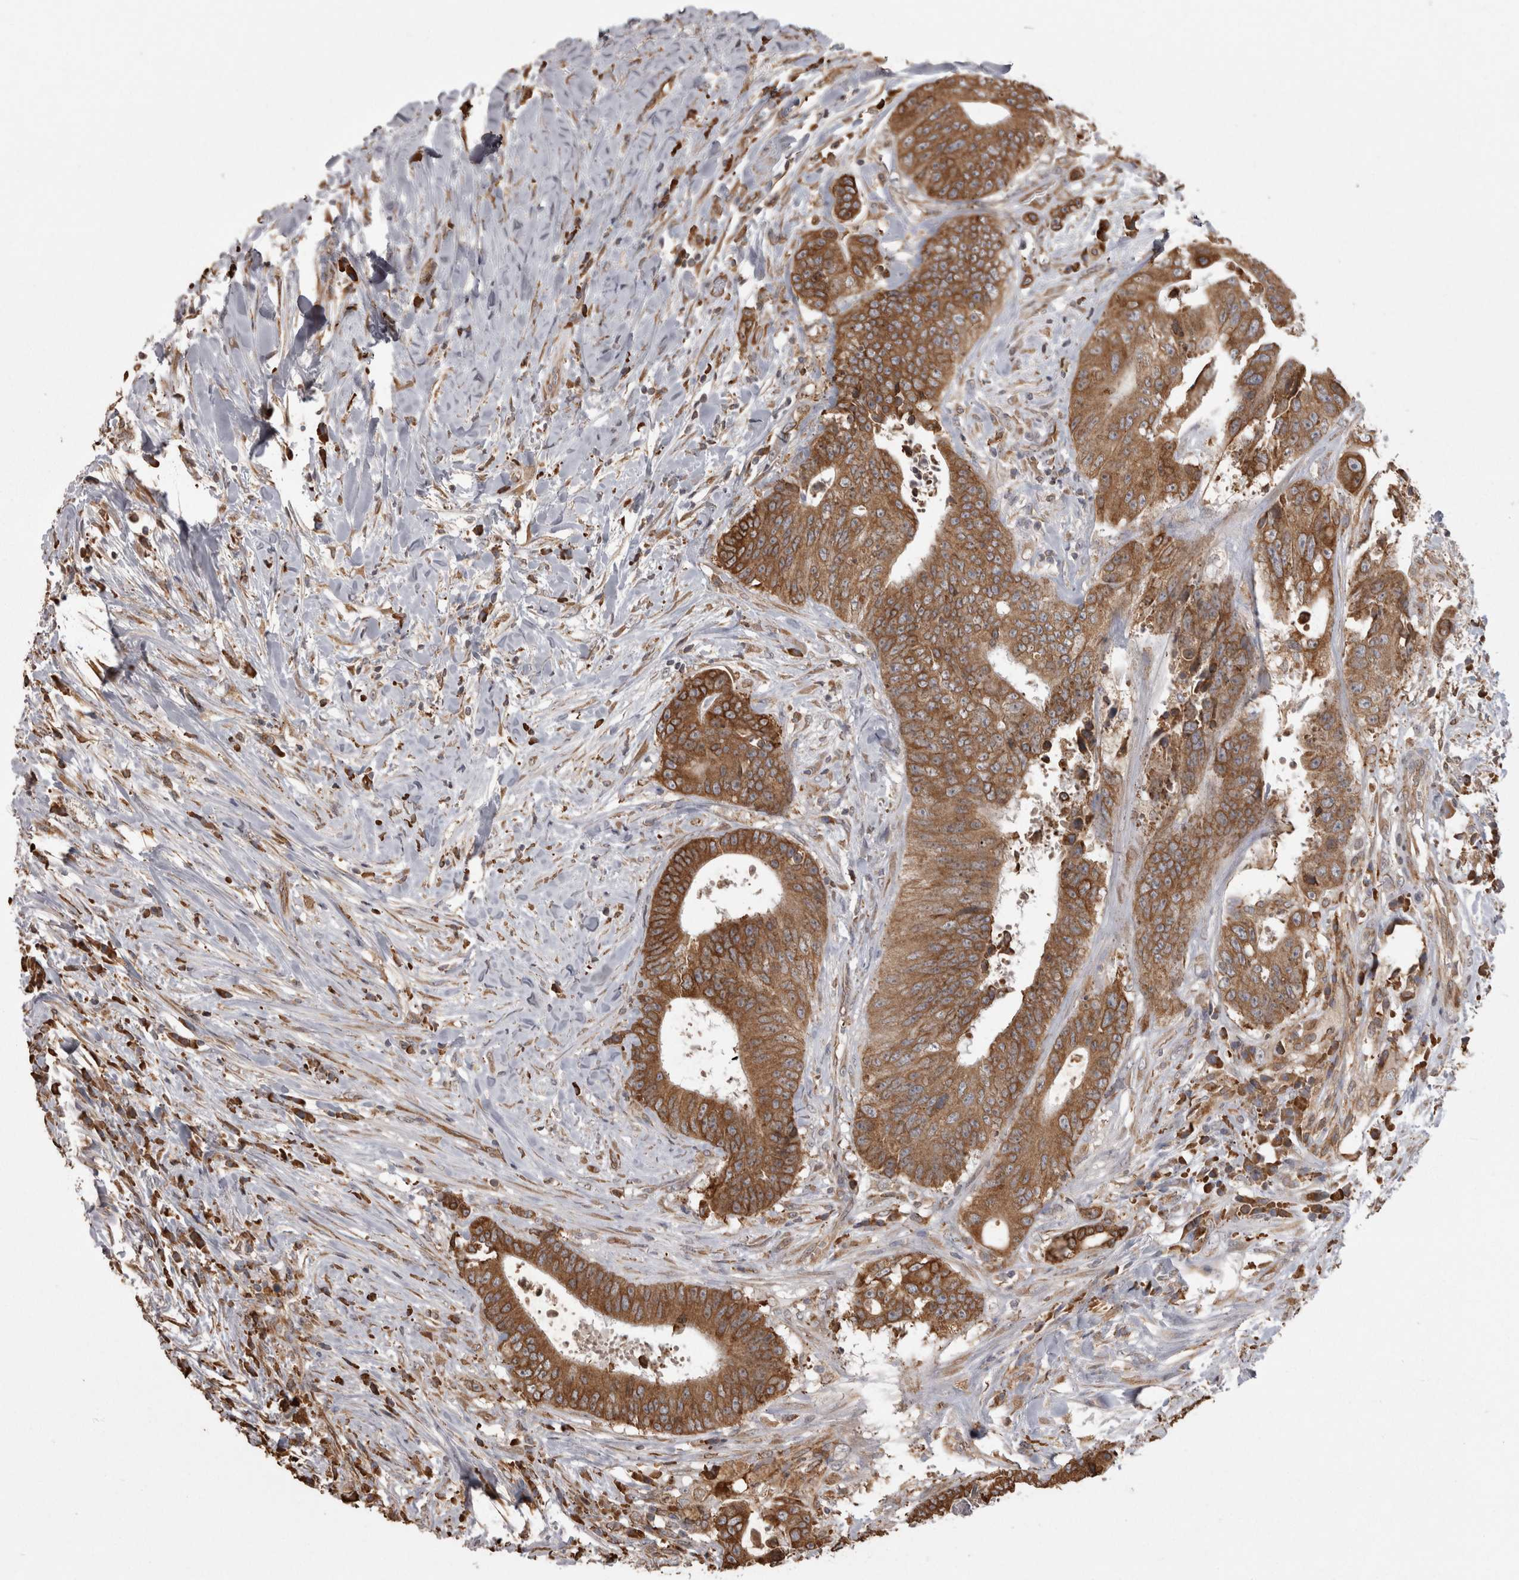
{"staining": {"intensity": "strong", "quantity": ">75%", "location": "cytoplasmic/membranous"}, "tissue": "colorectal cancer", "cell_type": "Tumor cells", "image_type": "cancer", "snomed": [{"axis": "morphology", "description": "Adenocarcinoma, NOS"}, {"axis": "topography", "description": "Rectum"}], "caption": "Immunohistochemical staining of human adenocarcinoma (colorectal) displays high levels of strong cytoplasmic/membranous positivity in approximately >75% of tumor cells.", "gene": "PON2", "patient": {"sex": "male", "age": 72}}